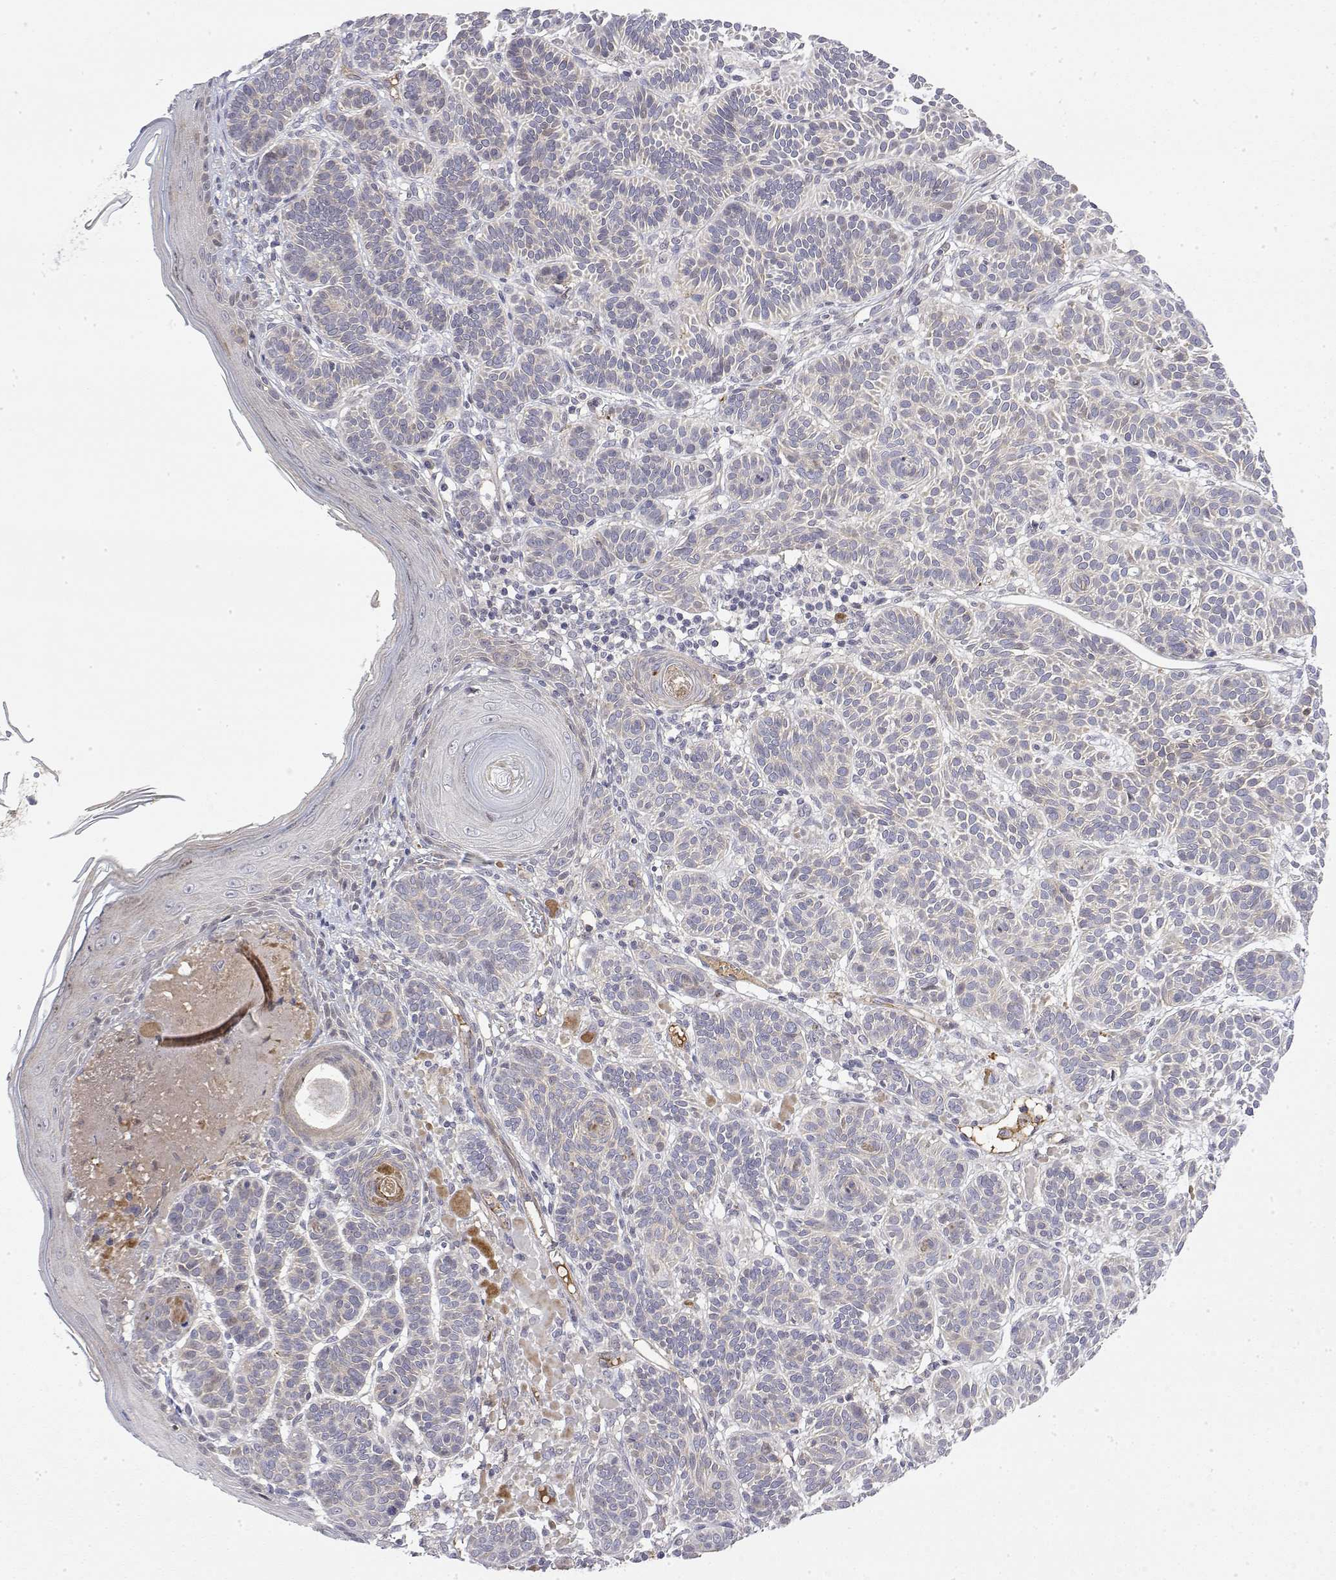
{"staining": {"intensity": "negative", "quantity": "none", "location": "none"}, "tissue": "skin cancer", "cell_type": "Tumor cells", "image_type": "cancer", "snomed": [{"axis": "morphology", "description": "Basal cell carcinoma"}, {"axis": "topography", "description": "Skin"}], "caption": "Tumor cells show no significant protein staining in skin basal cell carcinoma.", "gene": "IGFBP4", "patient": {"sex": "male", "age": 85}}